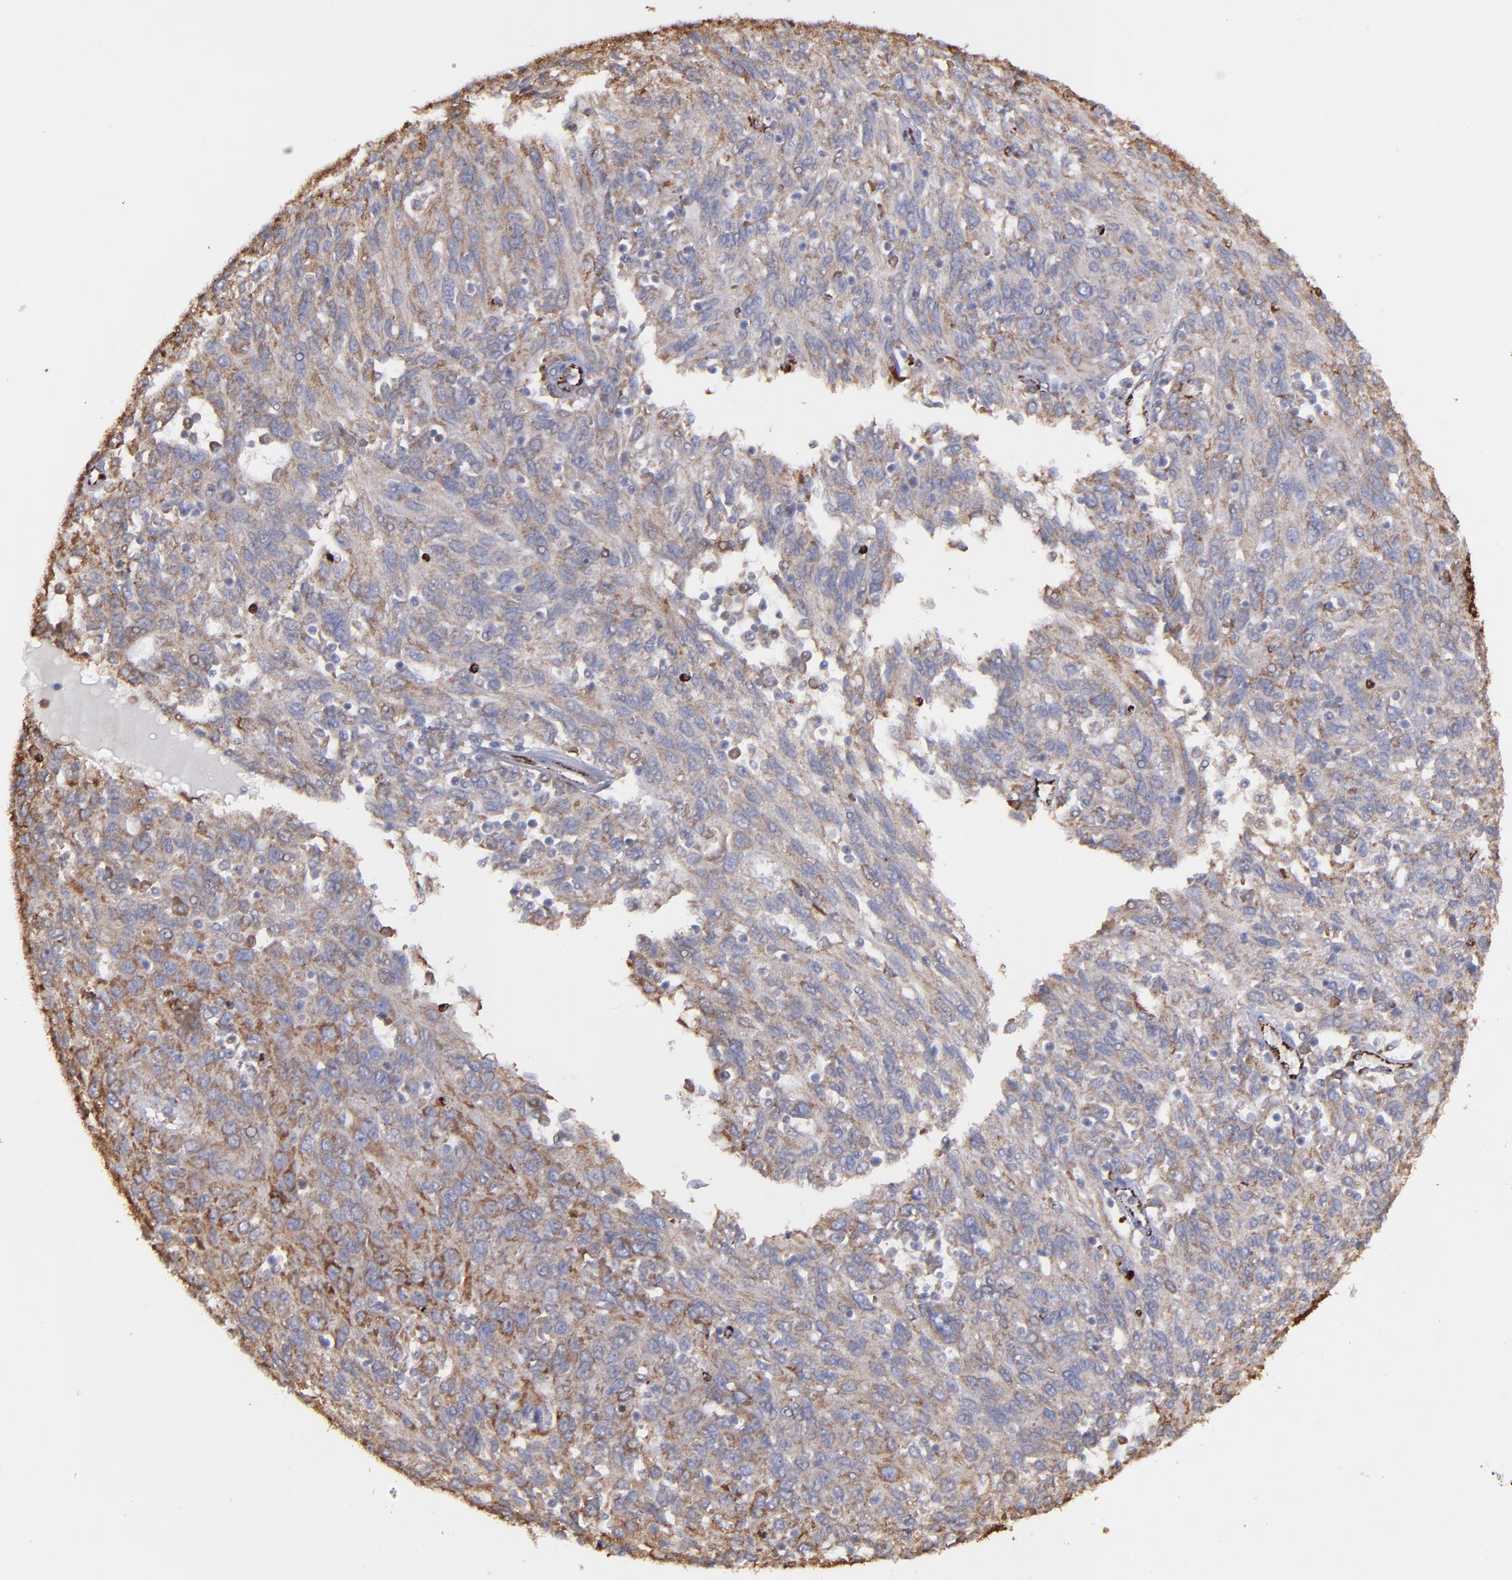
{"staining": {"intensity": "weak", "quantity": ">75%", "location": "cytoplasmic/membranous"}, "tissue": "ovarian cancer", "cell_type": "Tumor cells", "image_type": "cancer", "snomed": [{"axis": "morphology", "description": "Carcinoma, endometroid"}, {"axis": "topography", "description": "Ovary"}], "caption": "Weak cytoplasmic/membranous protein expression is present in approximately >75% of tumor cells in ovarian cancer (endometroid carcinoma).", "gene": "MAOB", "patient": {"sex": "female", "age": 50}}